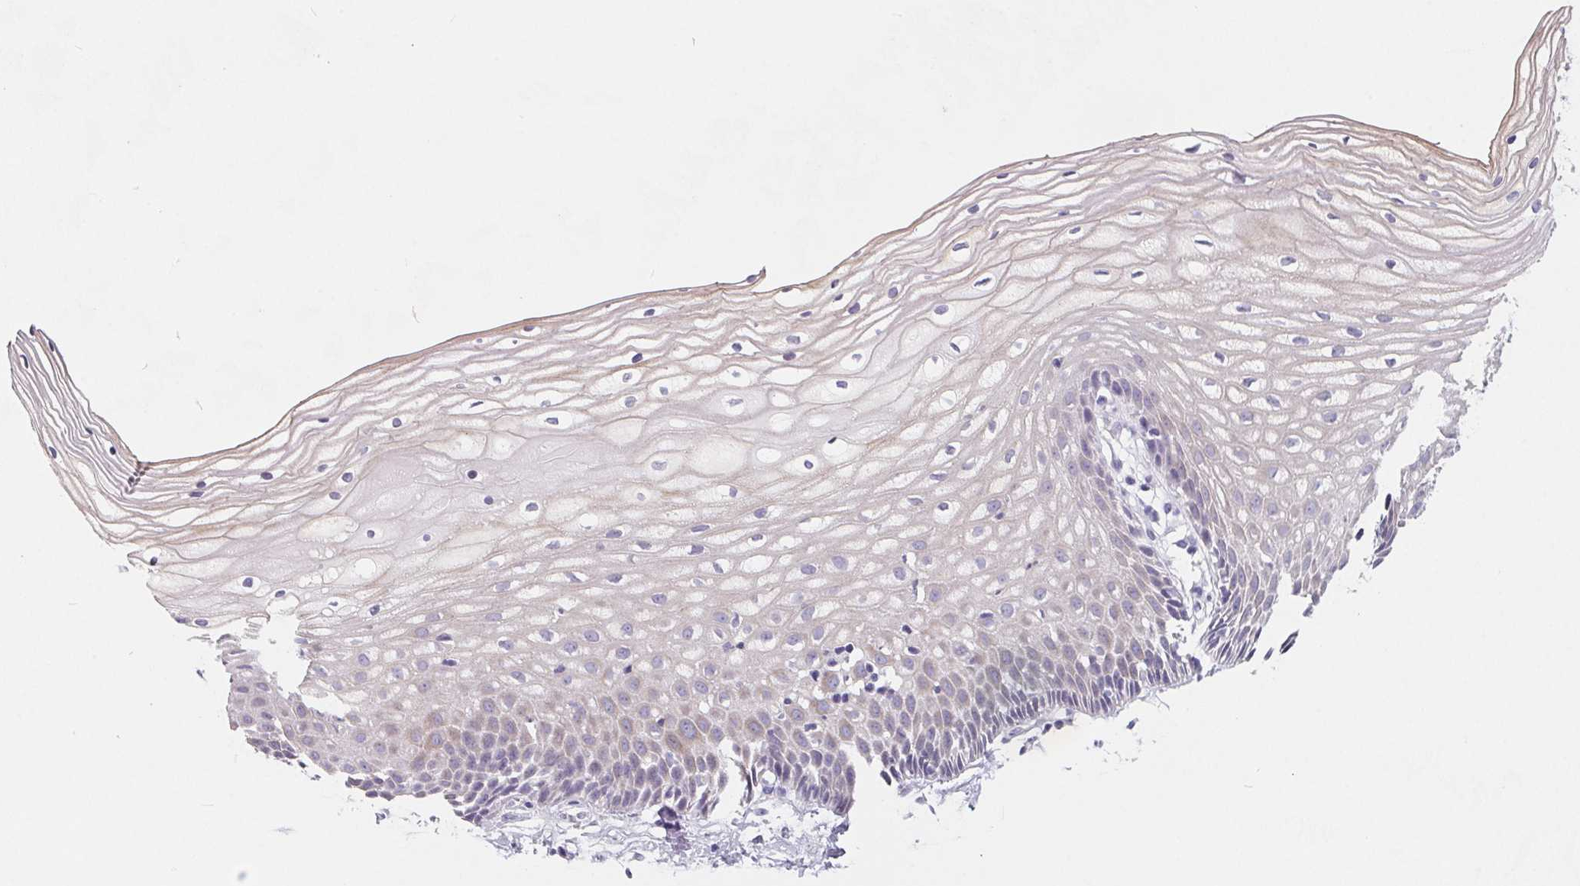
{"staining": {"intensity": "negative", "quantity": "none", "location": "none"}, "tissue": "cervix", "cell_type": "Glandular cells", "image_type": "normal", "snomed": [{"axis": "morphology", "description": "Normal tissue, NOS"}, {"axis": "topography", "description": "Cervix"}], "caption": "This is an IHC image of benign cervix. There is no staining in glandular cells.", "gene": "FDX1", "patient": {"sex": "female", "age": 36}}